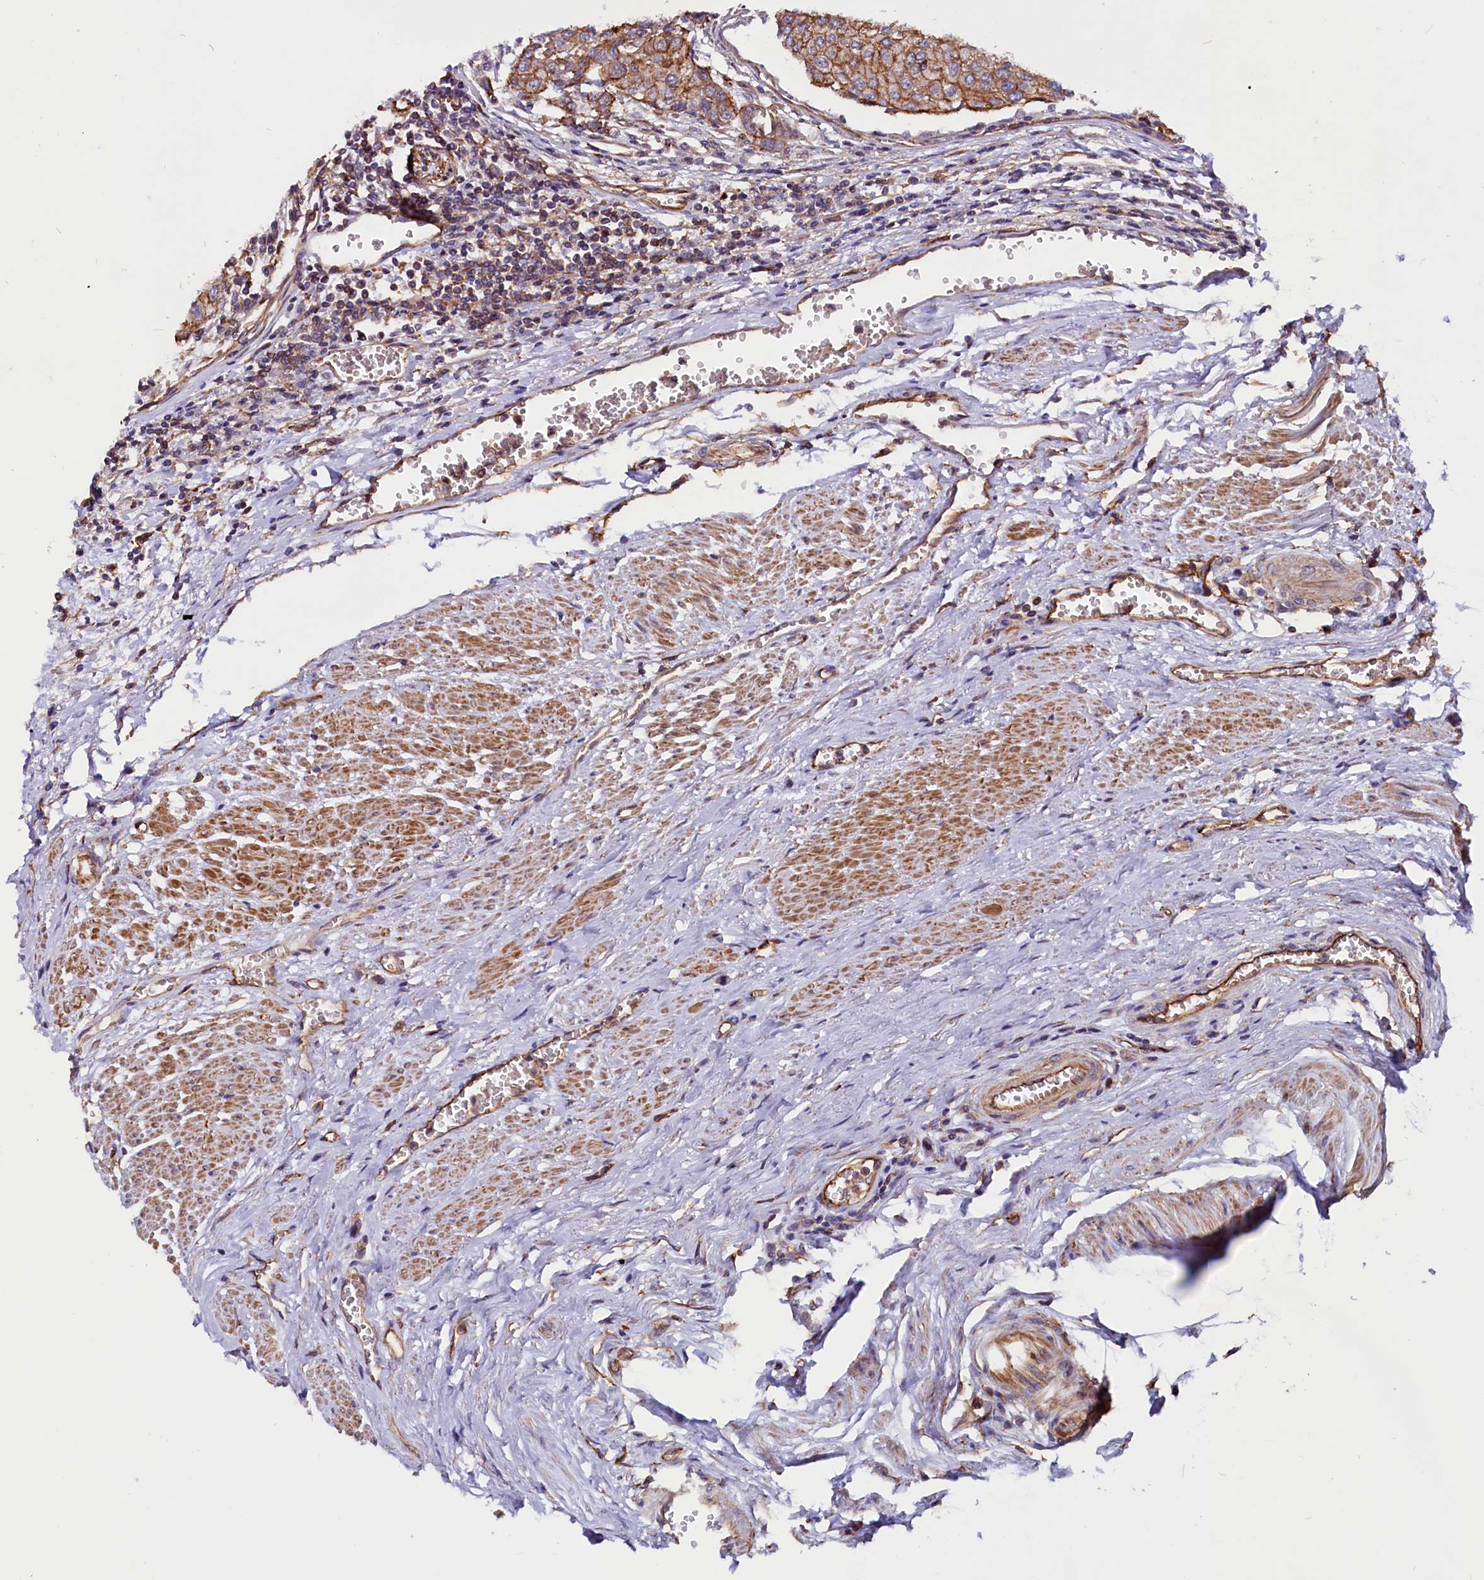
{"staining": {"intensity": "moderate", "quantity": ">75%", "location": "cytoplasmic/membranous"}, "tissue": "urothelial cancer", "cell_type": "Tumor cells", "image_type": "cancer", "snomed": [{"axis": "morphology", "description": "Urothelial carcinoma, High grade"}, {"axis": "topography", "description": "Urinary bladder"}], "caption": "Tumor cells show medium levels of moderate cytoplasmic/membranous expression in approximately >75% of cells in human urothelial cancer. (DAB (3,3'-diaminobenzidine) IHC with brightfield microscopy, high magnification).", "gene": "ZNF749", "patient": {"sex": "female", "age": 85}}